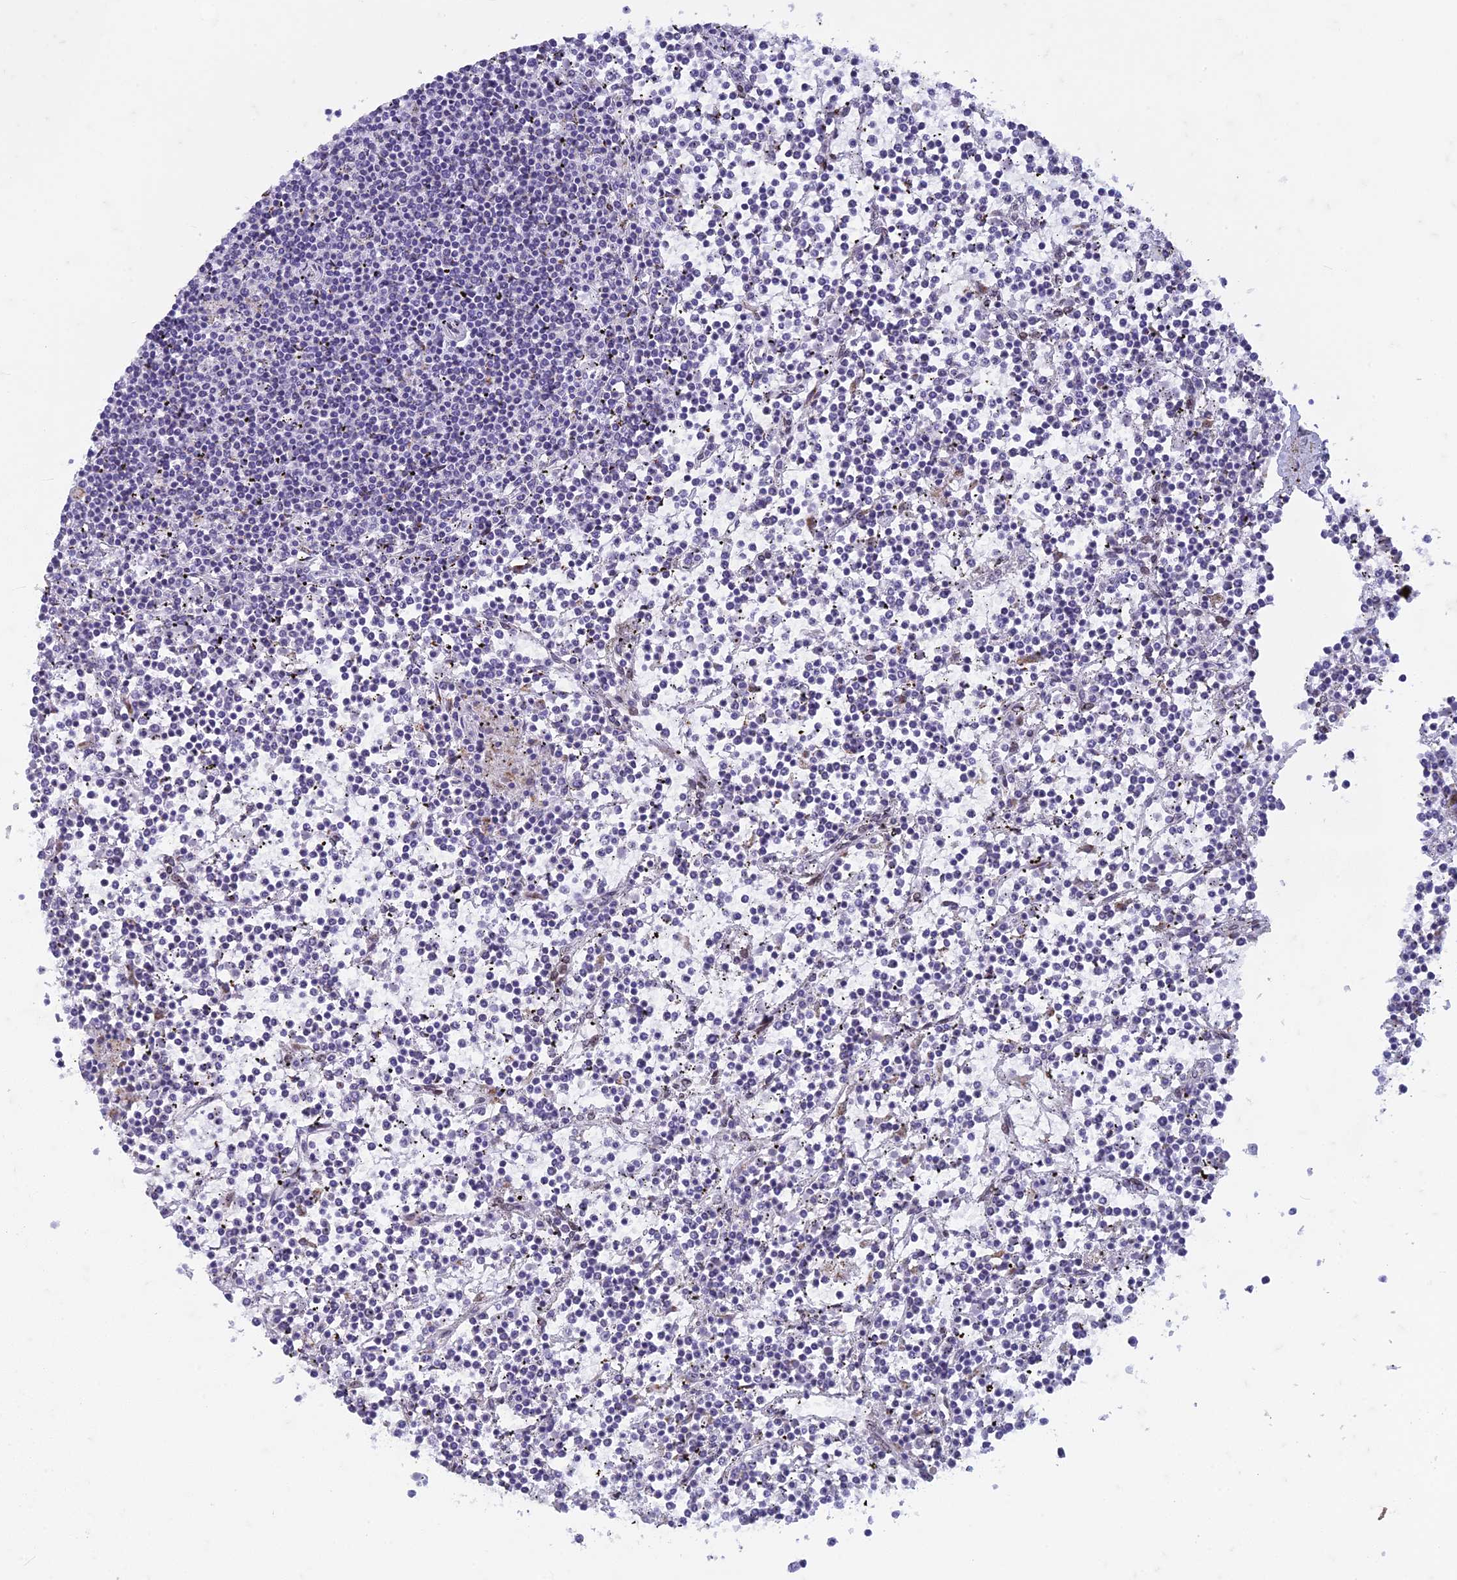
{"staining": {"intensity": "negative", "quantity": "none", "location": "none"}, "tissue": "lymphoma", "cell_type": "Tumor cells", "image_type": "cancer", "snomed": [{"axis": "morphology", "description": "Malignant lymphoma, non-Hodgkin's type, Low grade"}, {"axis": "topography", "description": "Spleen"}], "caption": "DAB (3,3'-diaminobenzidine) immunohistochemical staining of human lymphoma exhibits no significant positivity in tumor cells.", "gene": "FAM3C", "patient": {"sex": "female", "age": 19}}